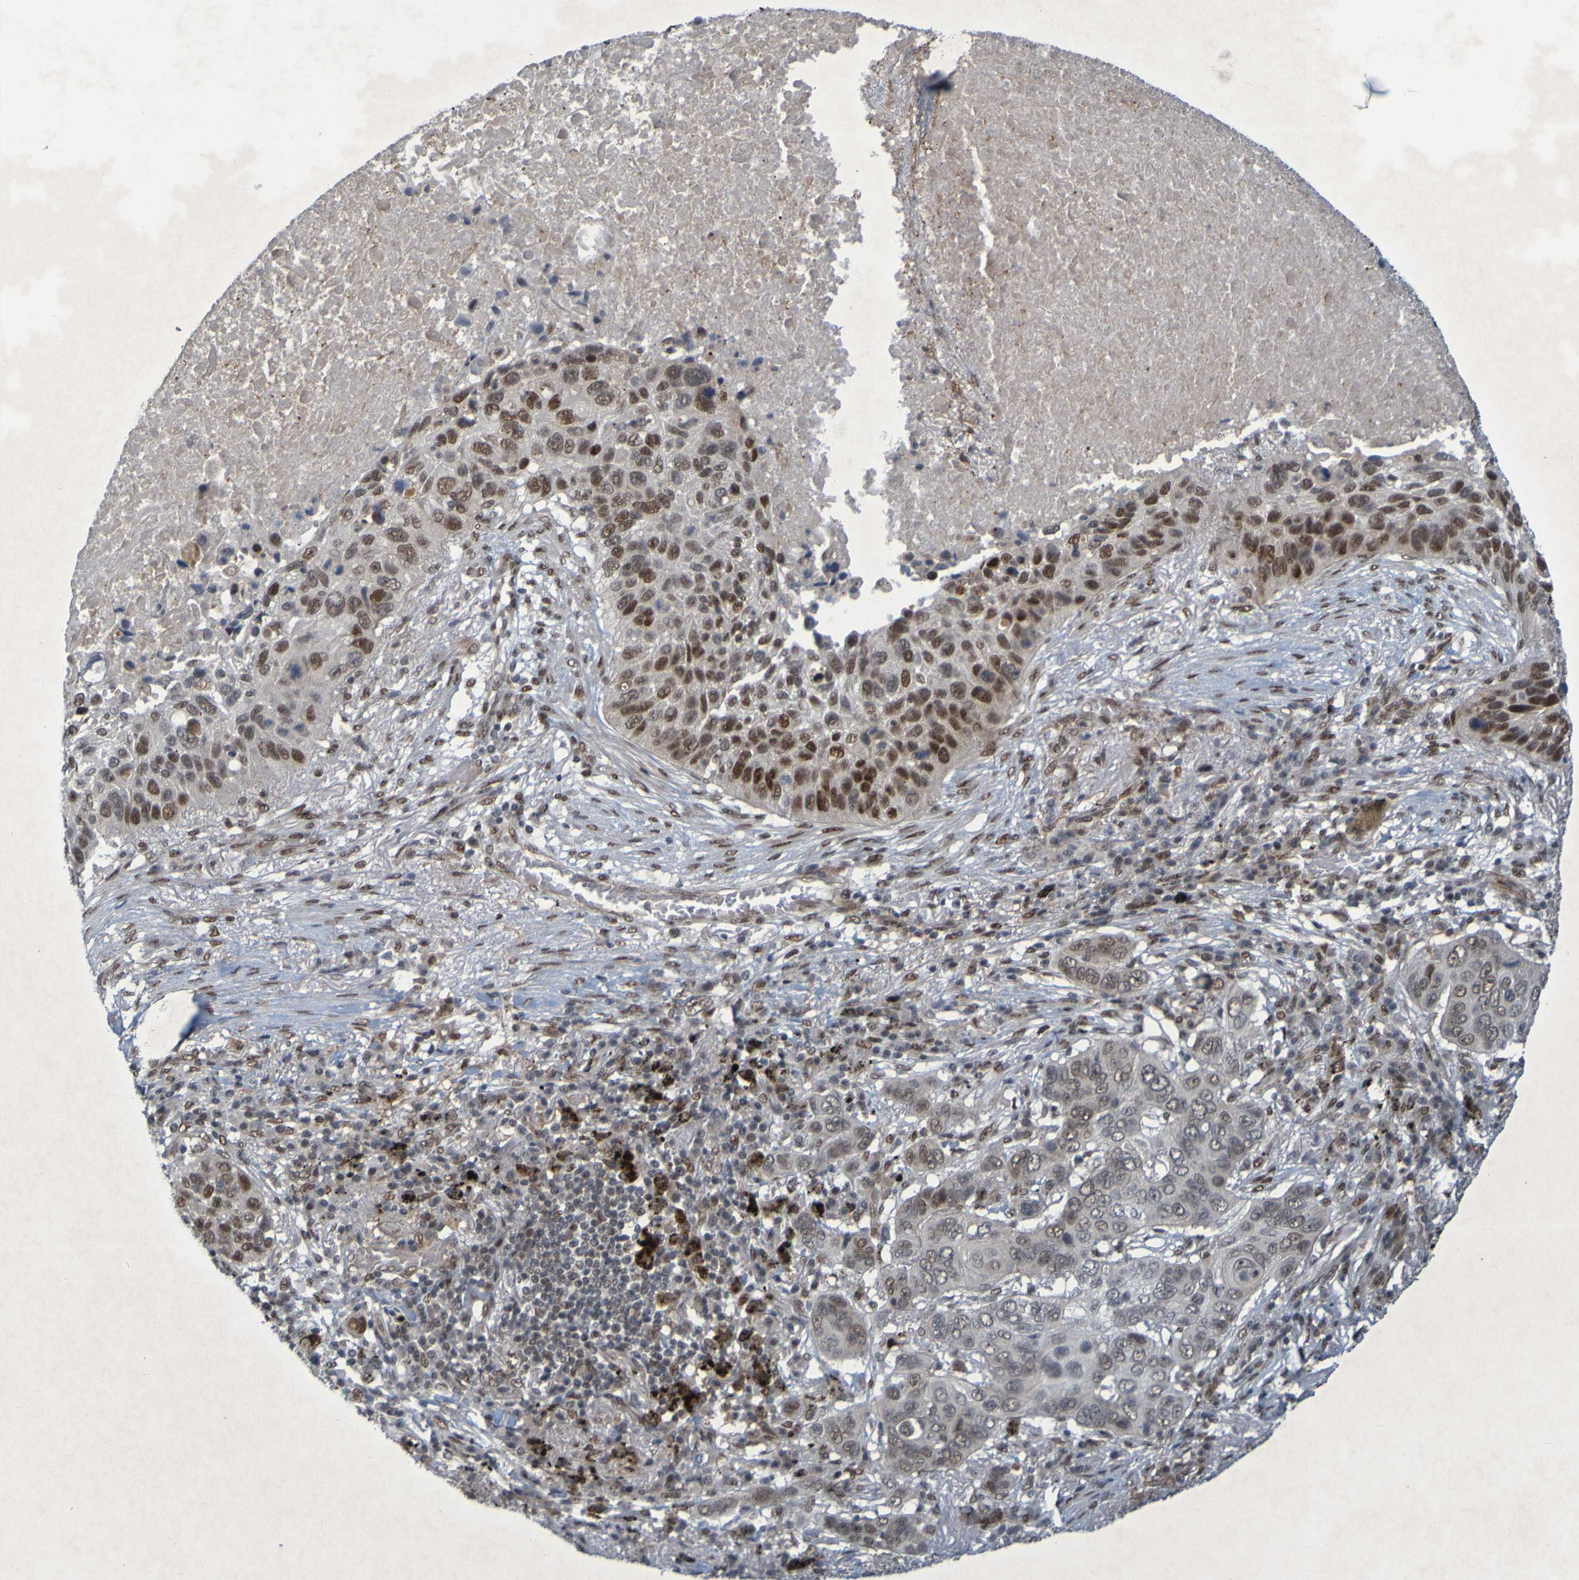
{"staining": {"intensity": "moderate", "quantity": "25%-75%", "location": "nuclear"}, "tissue": "lung cancer", "cell_type": "Tumor cells", "image_type": "cancer", "snomed": [{"axis": "morphology", "description": "Squamous cell carcinoma, NOS"}, {"axis": "topography", "description": "Lung"}], "caption": "This is a photomicrograph of immunohistochemistry (IHC) staining of lung squamous cell carcinoma, which shows moderate expression in the nuclear of tumor cells.", "gene": "MCPH1", "patient": {"sex": "male", "age": 57}}